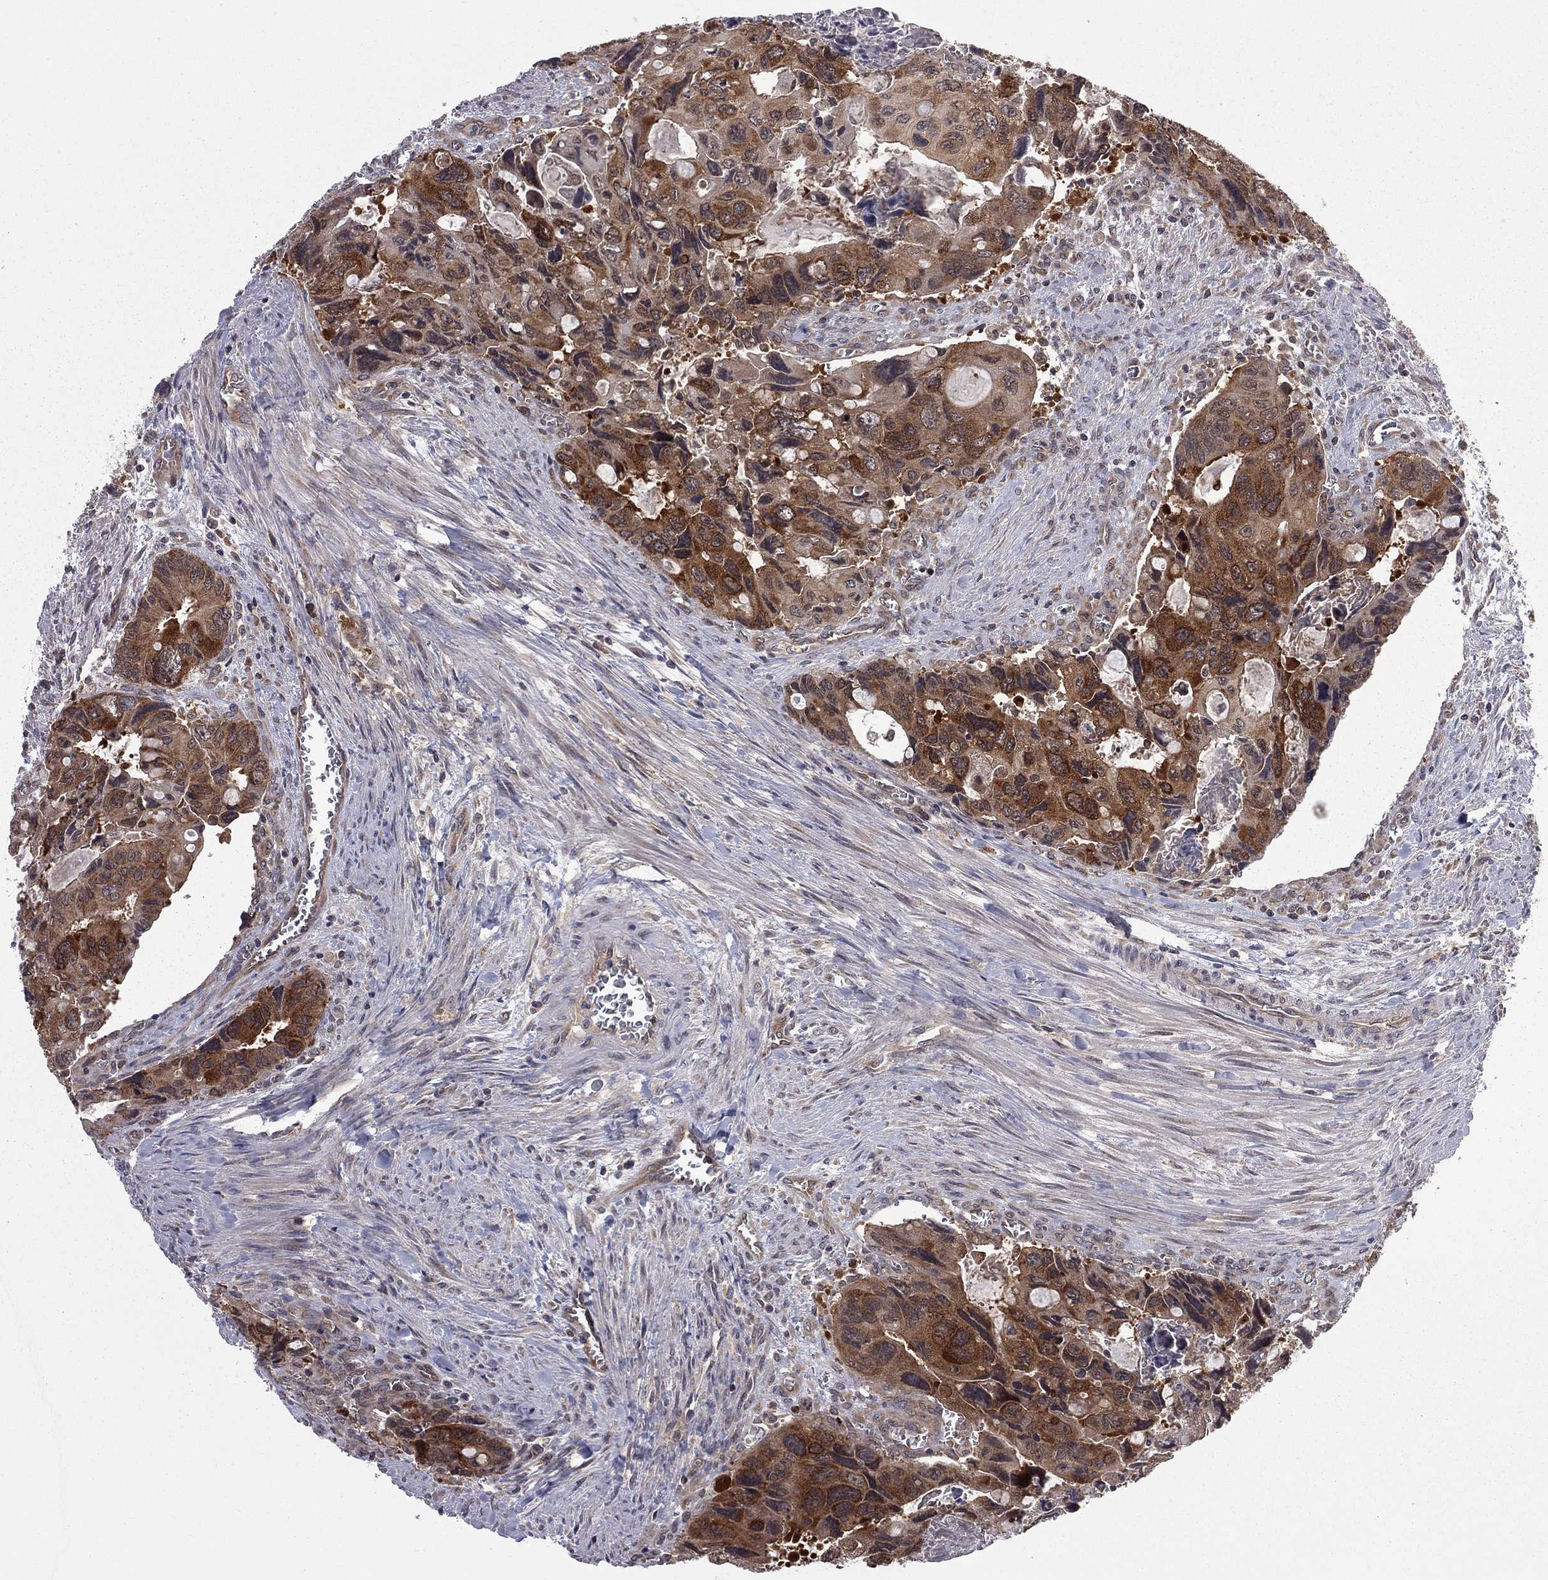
{"staining": {"intensity": "strong", "quantity": ">75%", "location": "cytoplasmic/membranous"}, "tissue": "colorectal cancer", "cell_type": "Tumor cells", "image_type": "cancer", "snomed": [{"axis": "morphology", "description": "Adenocarcinoma, NOS"}, {"axis": "topography", "description": "Rectum"}], "caption": "Human colorectal cancer (adenocarcinoma) stained for a protein (brown) exhibits strong cytoplasmic/membranous positive expression in about >75% of tumor cells.", "gene": "NAA50", "patient": {"sex": "male", "age": 62}}